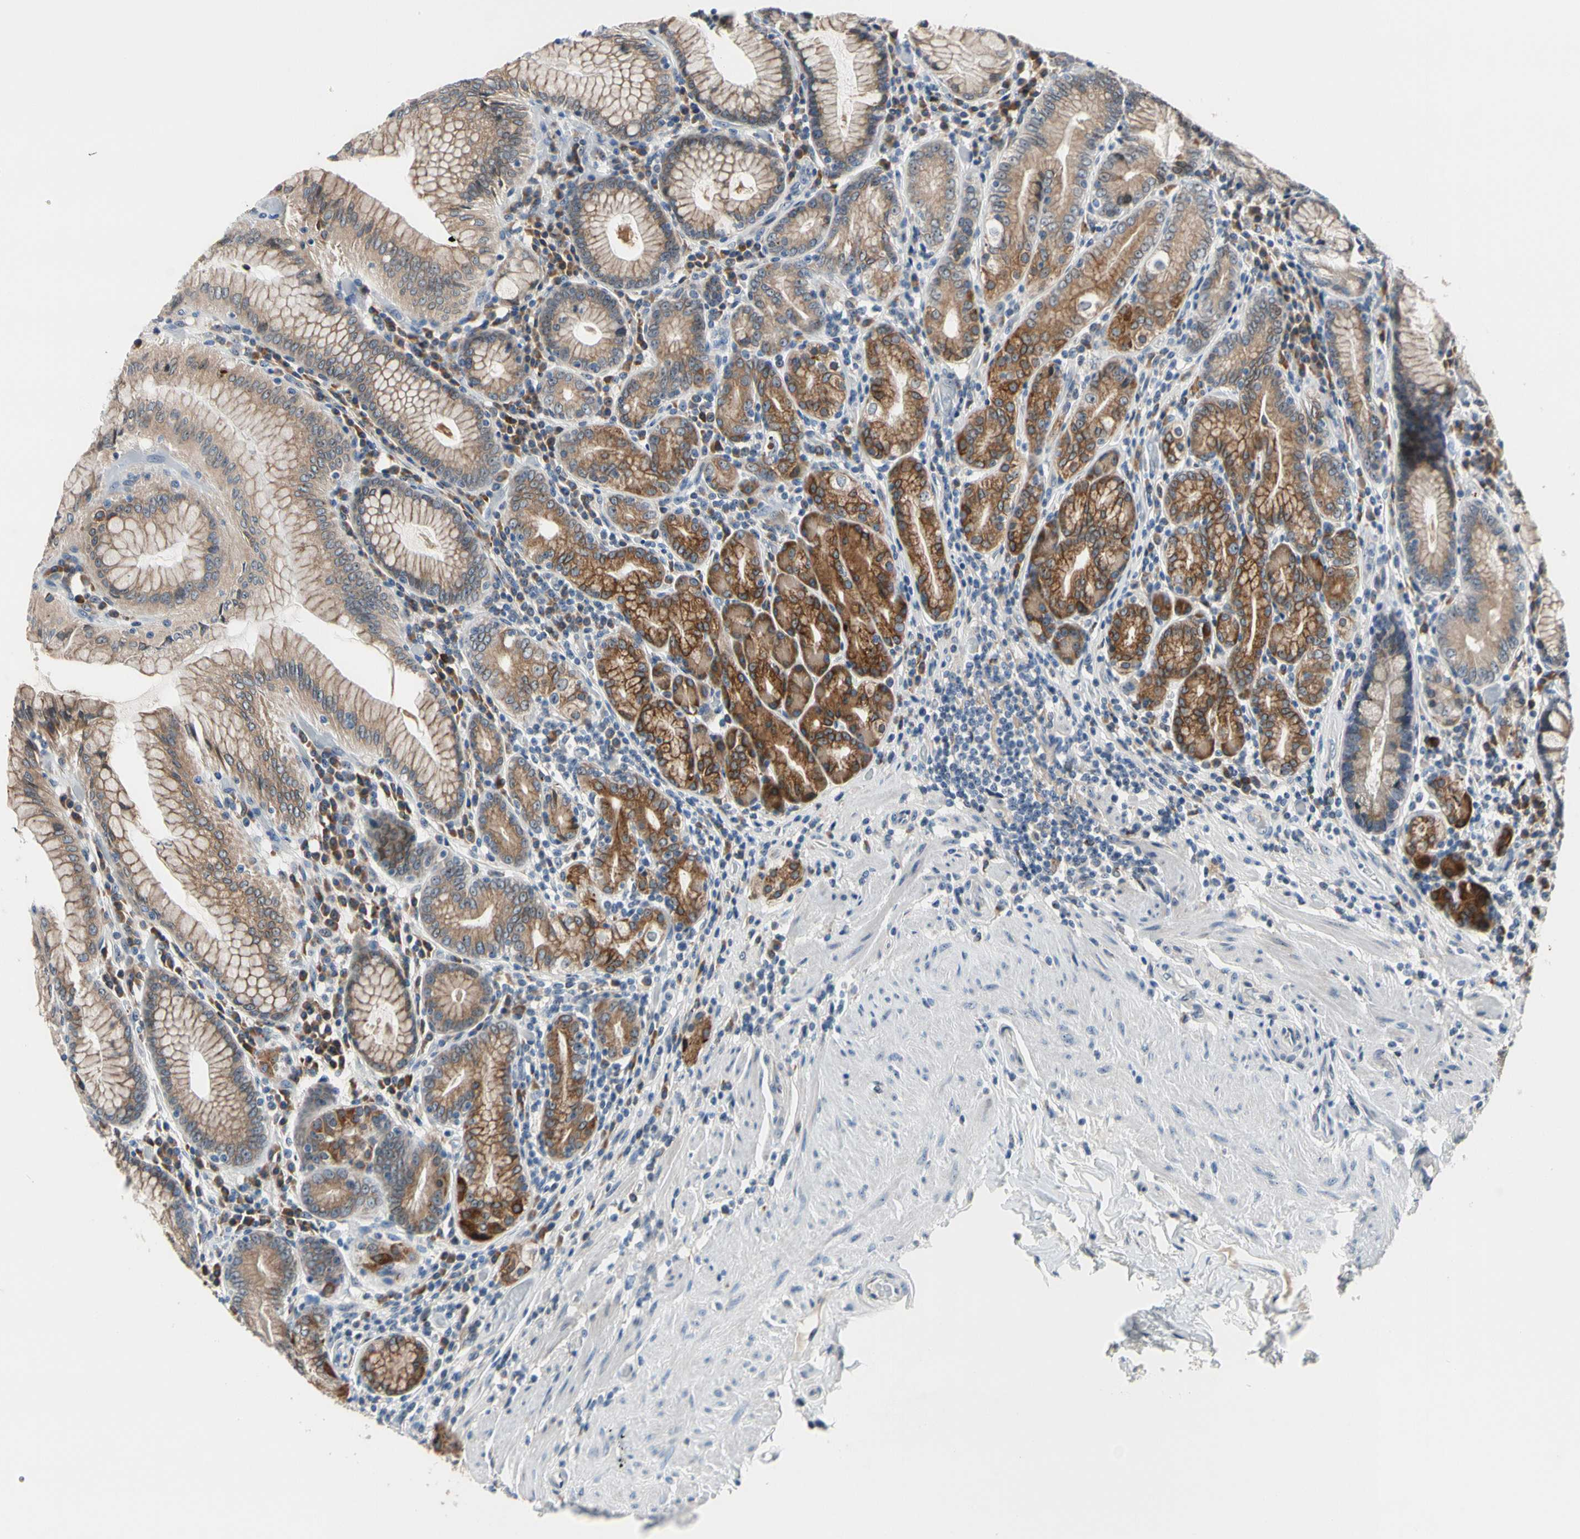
{"staining": {"intensity": "moderate", "quantity": ">75%", "location": "cytoplasmic/membranous"}, "tissue": "stomach", "cell_type": "Glandular cells", "image_type": "normal", "snomed": [{"axis": "morphology", "description": "Normal tissue, NOS"}, {"axis": "topography", "description": "Stomach, lower"}], "caption": "Immunohistochemical staining of unremarkable human stomach shows medium levels of moderate cytoplasmic/membranous staining in about >75% of glandular cells. The staining is performed using DAB (3,3'-diaminobenzidine) brown chromogen to label protein expression. The nuclei are counter-stained blue using hematoxylin.", "gene": "TMED7", "patient": {"sex": "female", "age": 76}}